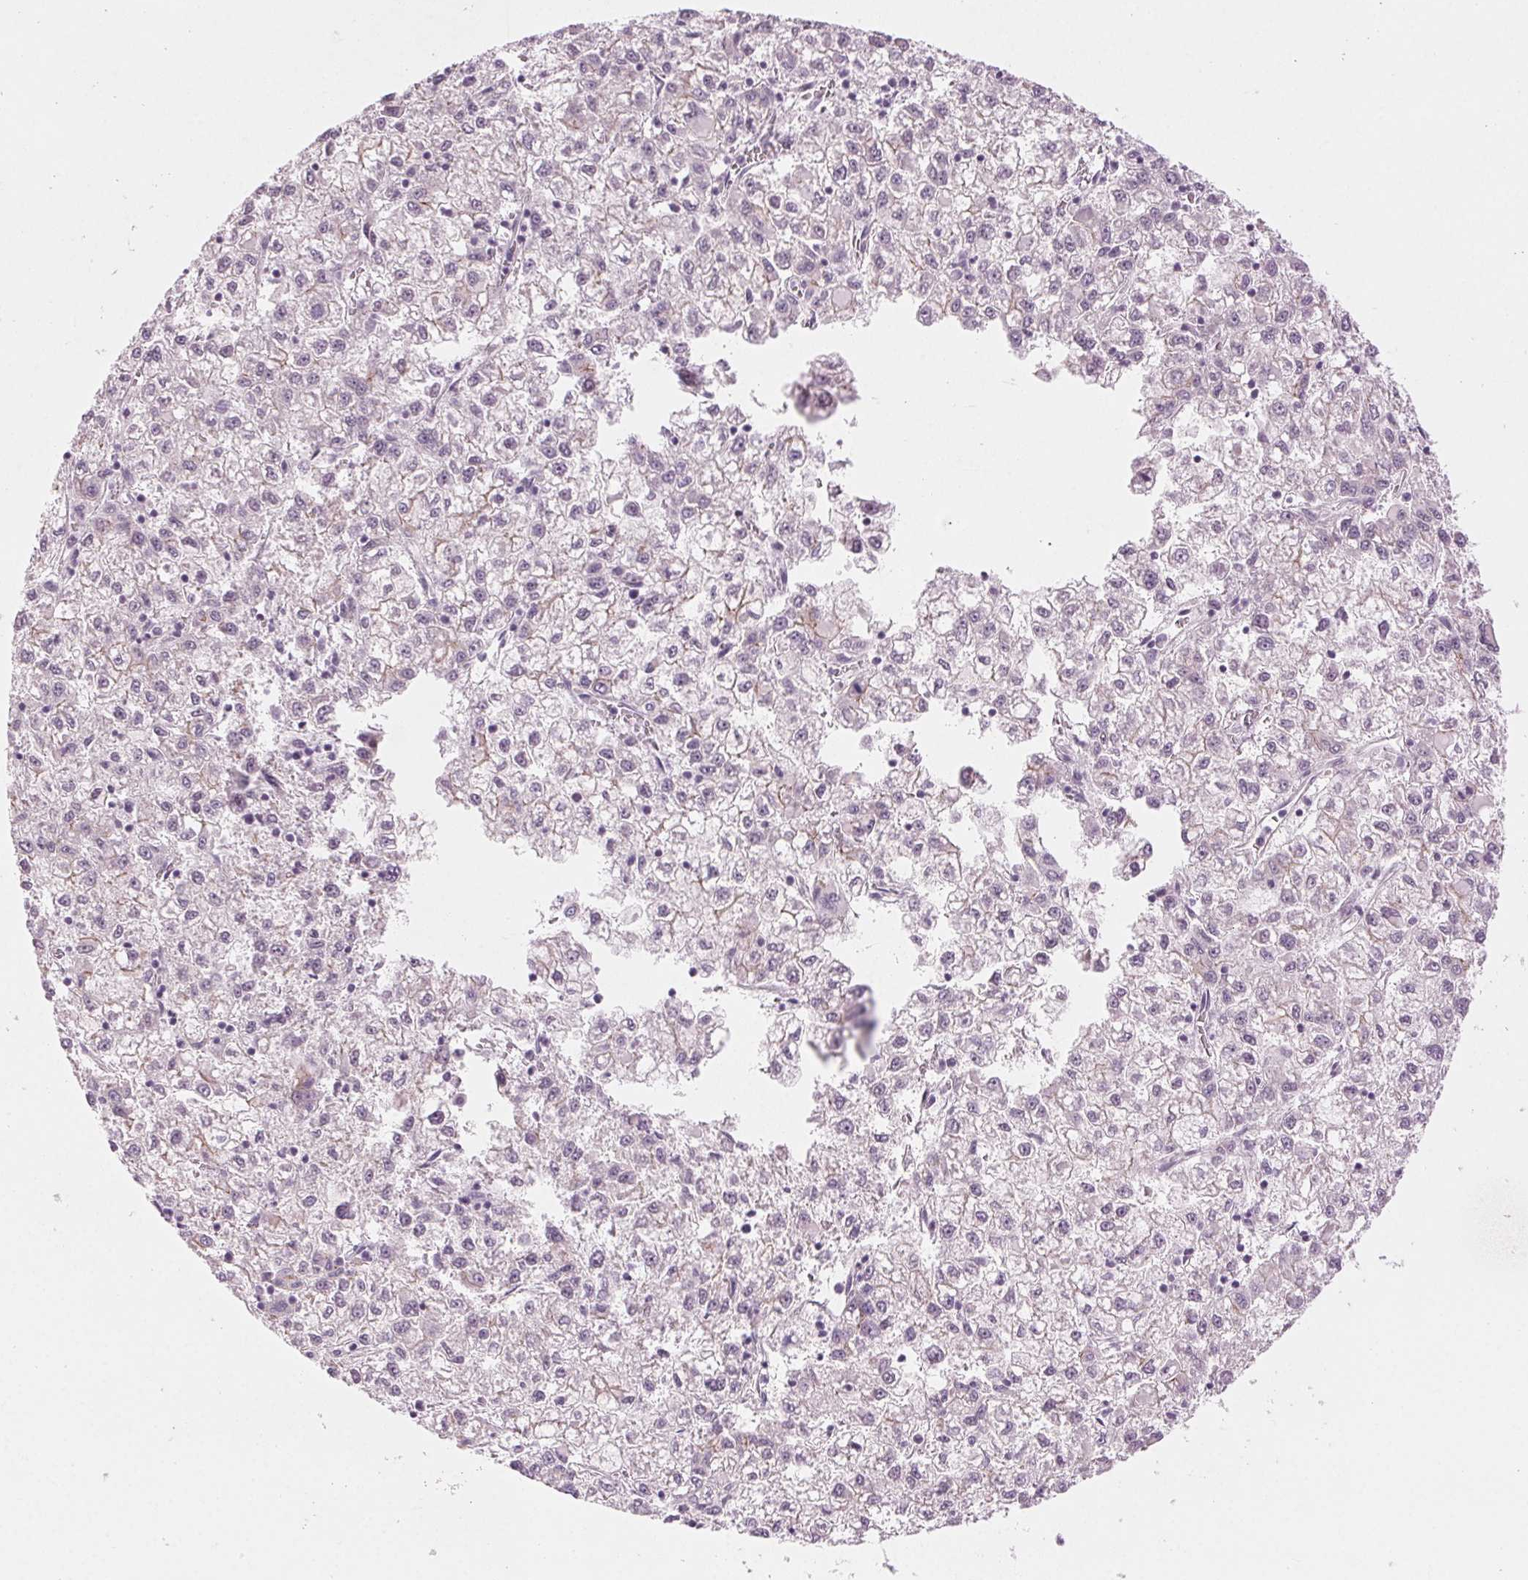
{"staining": {"intensity": "negative", "quantity": "none", "location": "none"}, "tissue": "liver cancer", "cell_type": "Tumor cells", "image_type": "cancer", "snomed": [{"axis": "morphology", "description": "Carcinoma, Hepatocellular, NOS"}, {"axis": "topography", "description": "Liver"}], "caption": "This is an immunohistochemistry (IHC) photomicrograph of human liver hepatocellular carcinoma. There is no positivity in tumor cells.", "gene": "HSF5", "patient": {"sex": "male", "age": 40}}